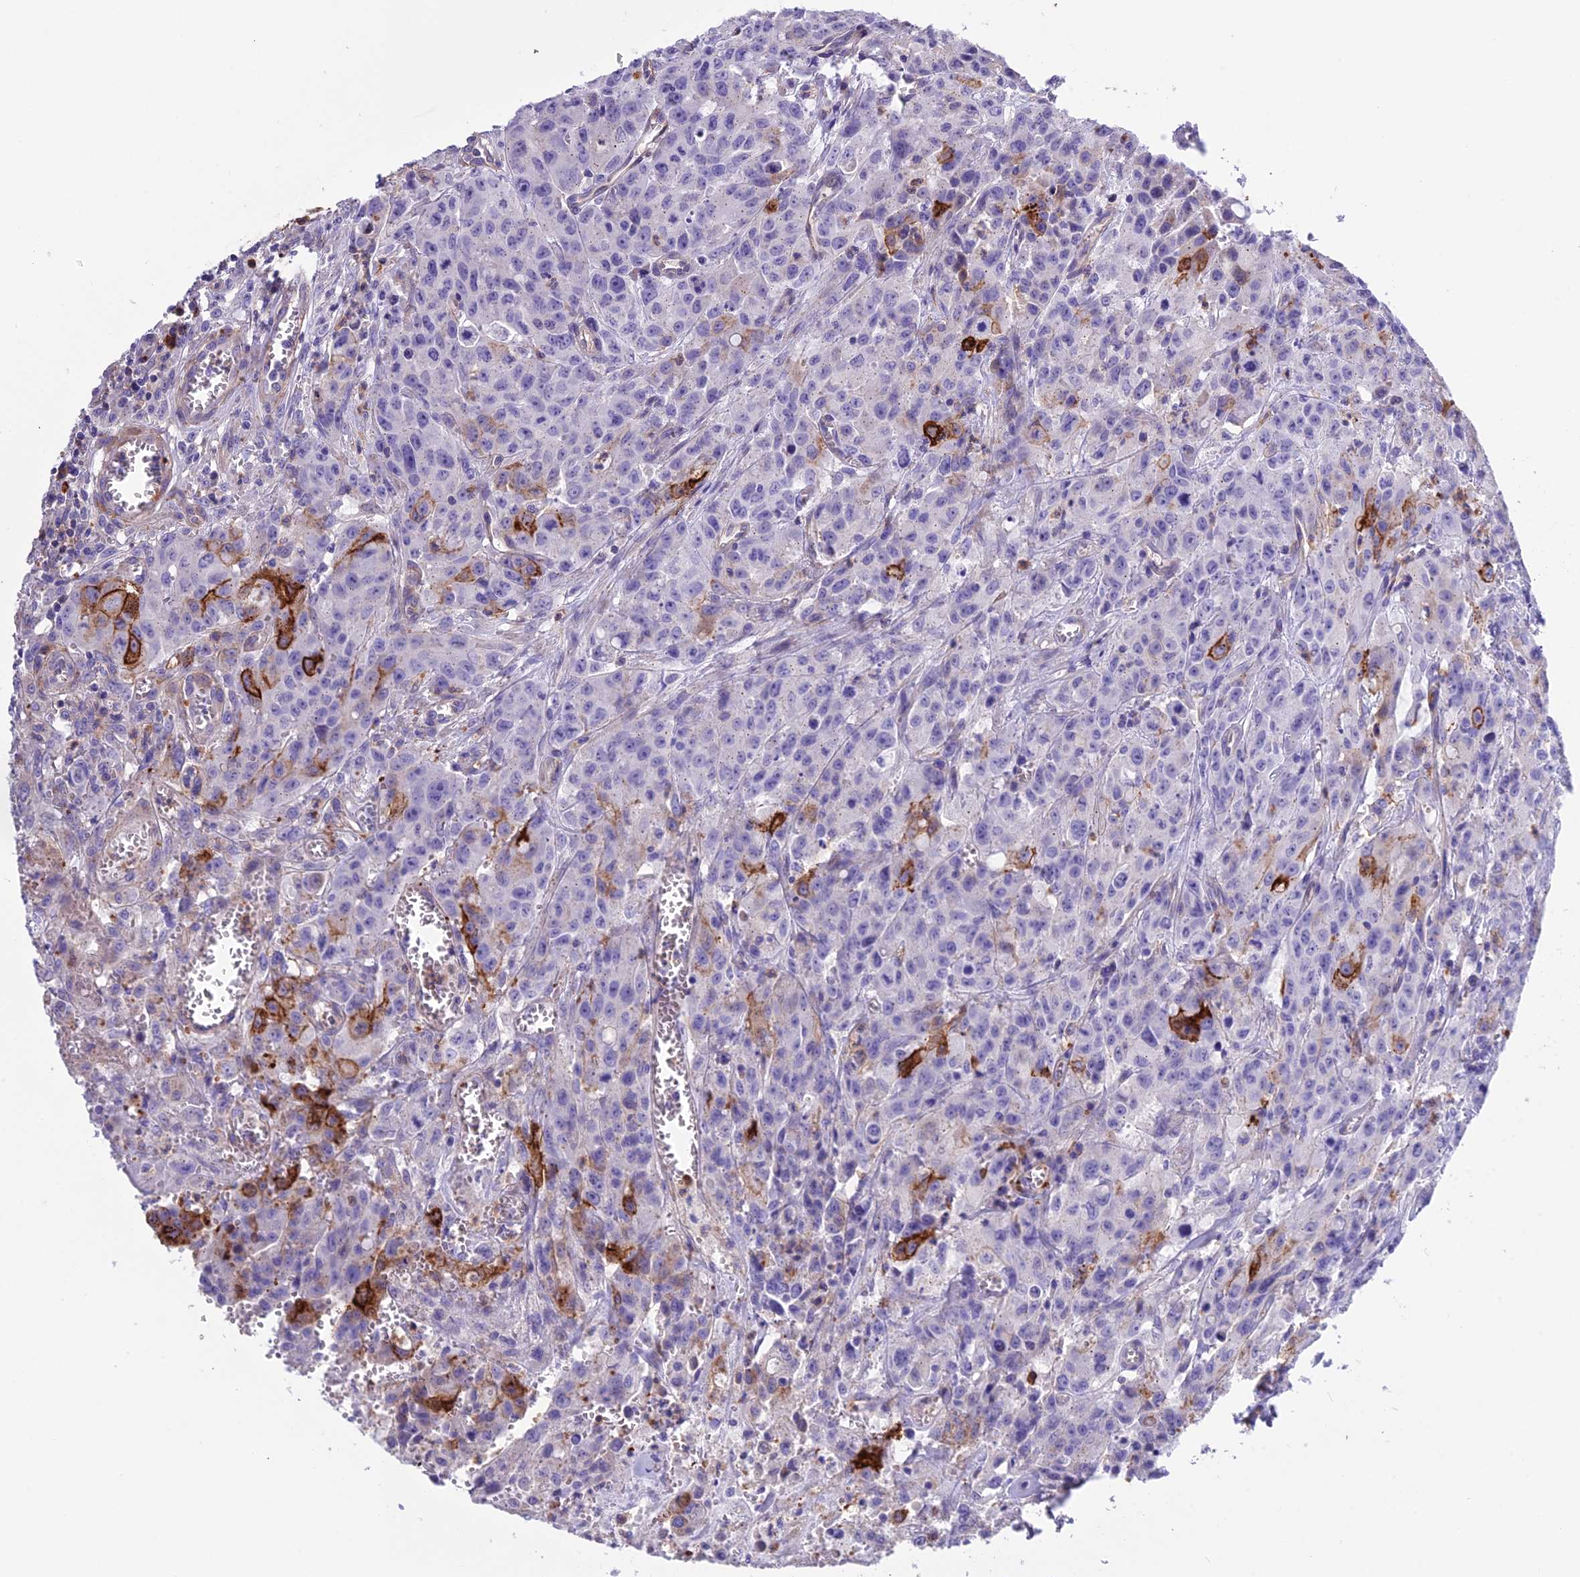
{"staining": {"intensity": "strong", "quantity": "<25%", "location": "cytoplasmic/membranous"}, "tissue": "colorectal cancer", "cell_type": "Tumor cells", "image_type": "cancer", "snomed": [{"axis": "morphology", "description": "Adenocarcinoma, NOS"}, {"axis": "topography", "description": "Colon"}], "caption": "Immunohistochemistry of colorectal cancer (adenocarcinoma) reveals medium levels of strong cytoplasmic/membranous expression in approximately <25% of tumor cells.", "gene": "OR1Q1", "patient": {"sex": "male", "age": 62}}